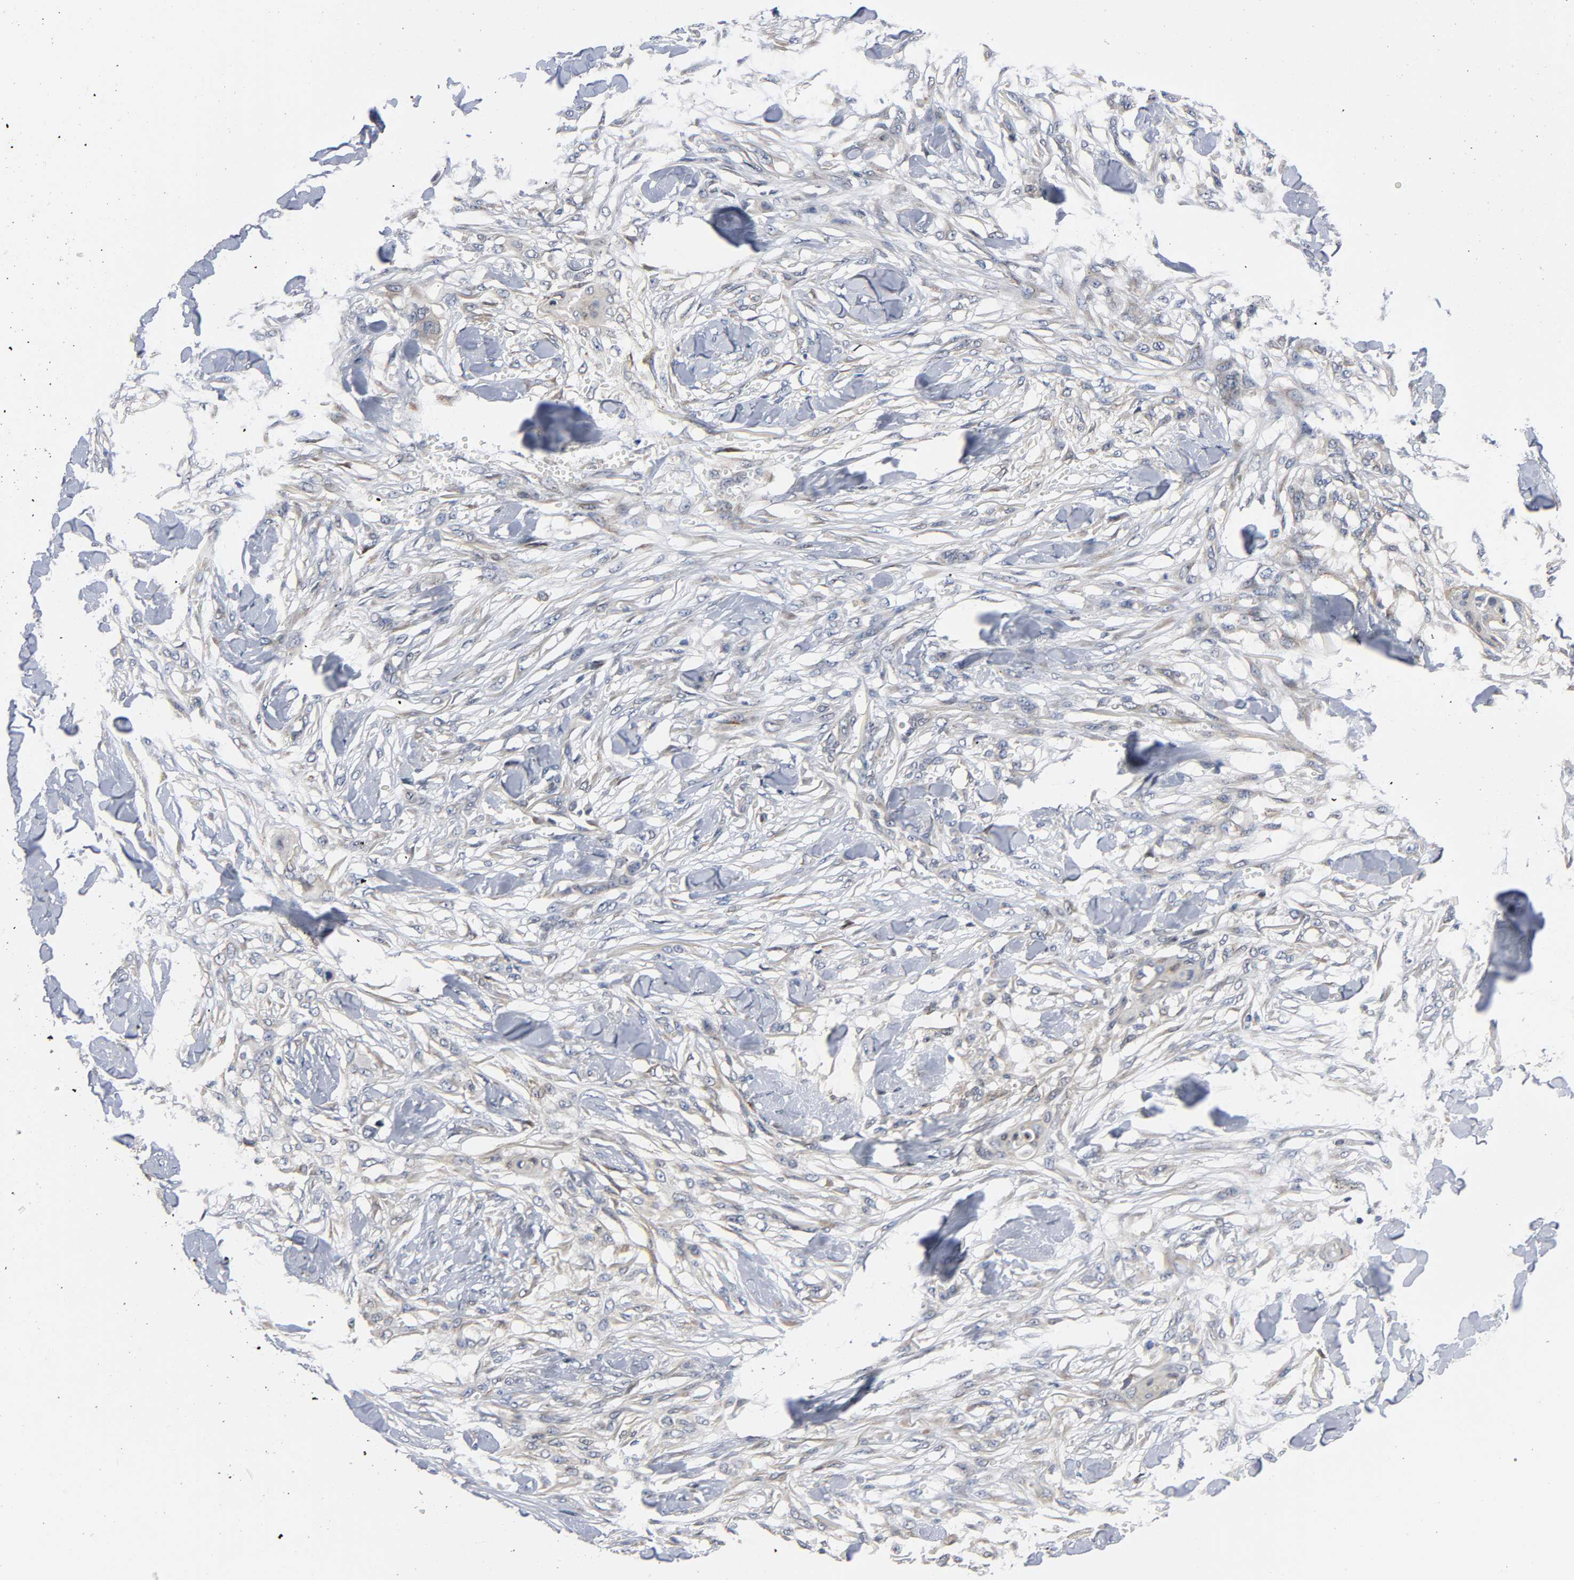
{"staining": {"intensity": "negative", "quantity": "none", "location": "none"}, "tissue": "skin cancer", "cell_type": "Tumor cells", "image_type": "cancer", "snomed": [{"axis": "morphology", "description": "Normal tissue, NOS"}, {"axis": "morphology", "description": "Squamous cell carcinoma, NOS"}, {"axis": "topography", "description": "Skin"}], "caption": "Immunohistochemical staining of skin cancer displays no significant expression in tumor cells.", "gene": "ASB6", "patient": {"sex": "female", "age": 59}}